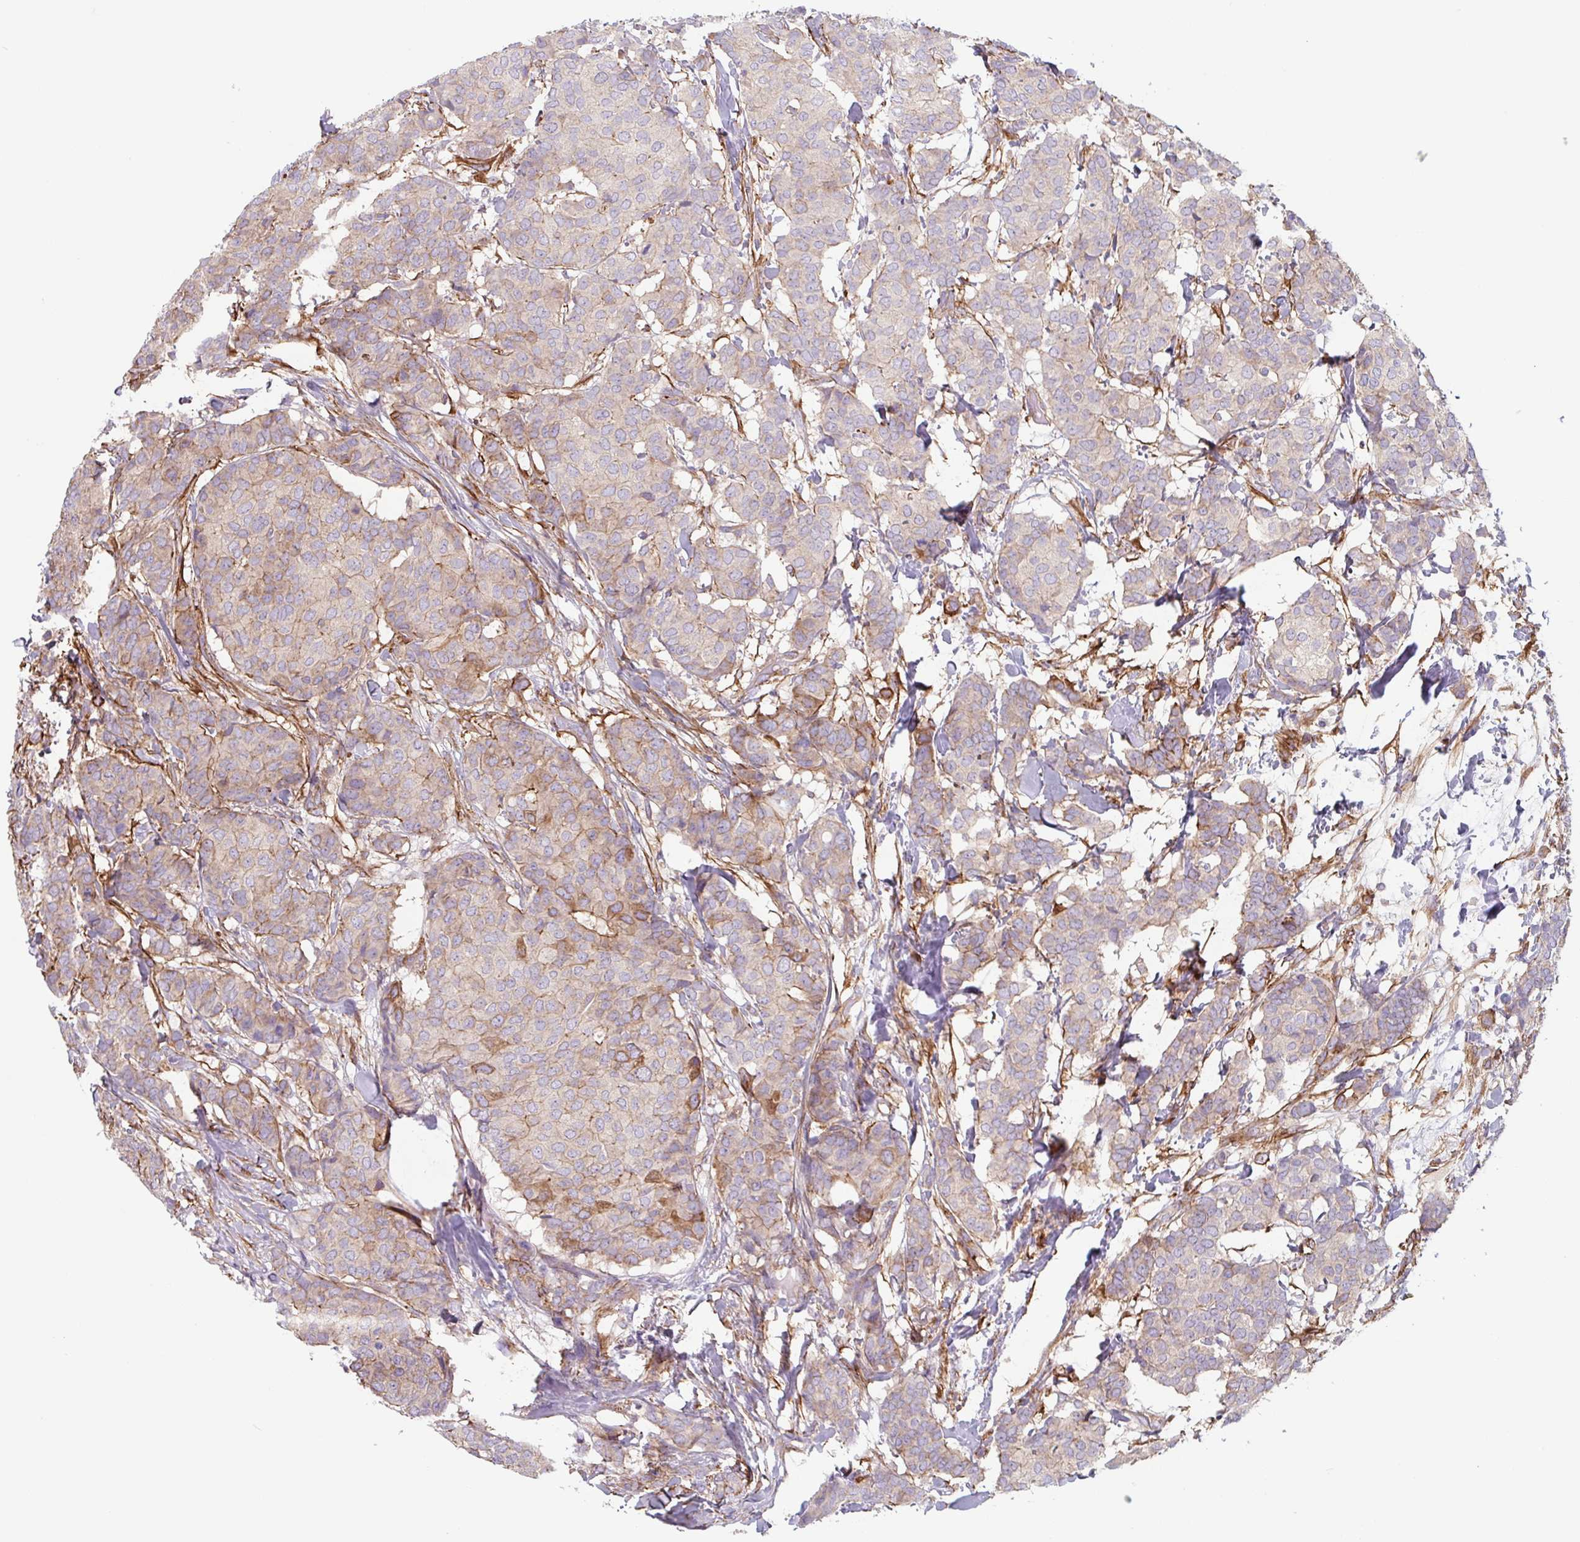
{"staining": {"intensity": "weak", "quantity": ">75%", "location": "cytoplasmic/membranous"}, "tissue": "breast cancer", "cell_type": "Tumor cells", "image_type": "cancer", "snomed": [{"axis": "morphology", "description": "Duct carcinoma"}, {"axis": "topography", "description": "Breast"}], "caption": "Breast infiltrating ductal carcinoma was stained to show a protein in brown. There is low levels of weak cytoplasmic/membranous staining in approximately >75% of tumor cells. Immunohistochemistry (ihc) stains the protein in brown and the nuclei are stained blue.", "gene": "DHFR2", "patient": {"sex": "female", "age": 75}}